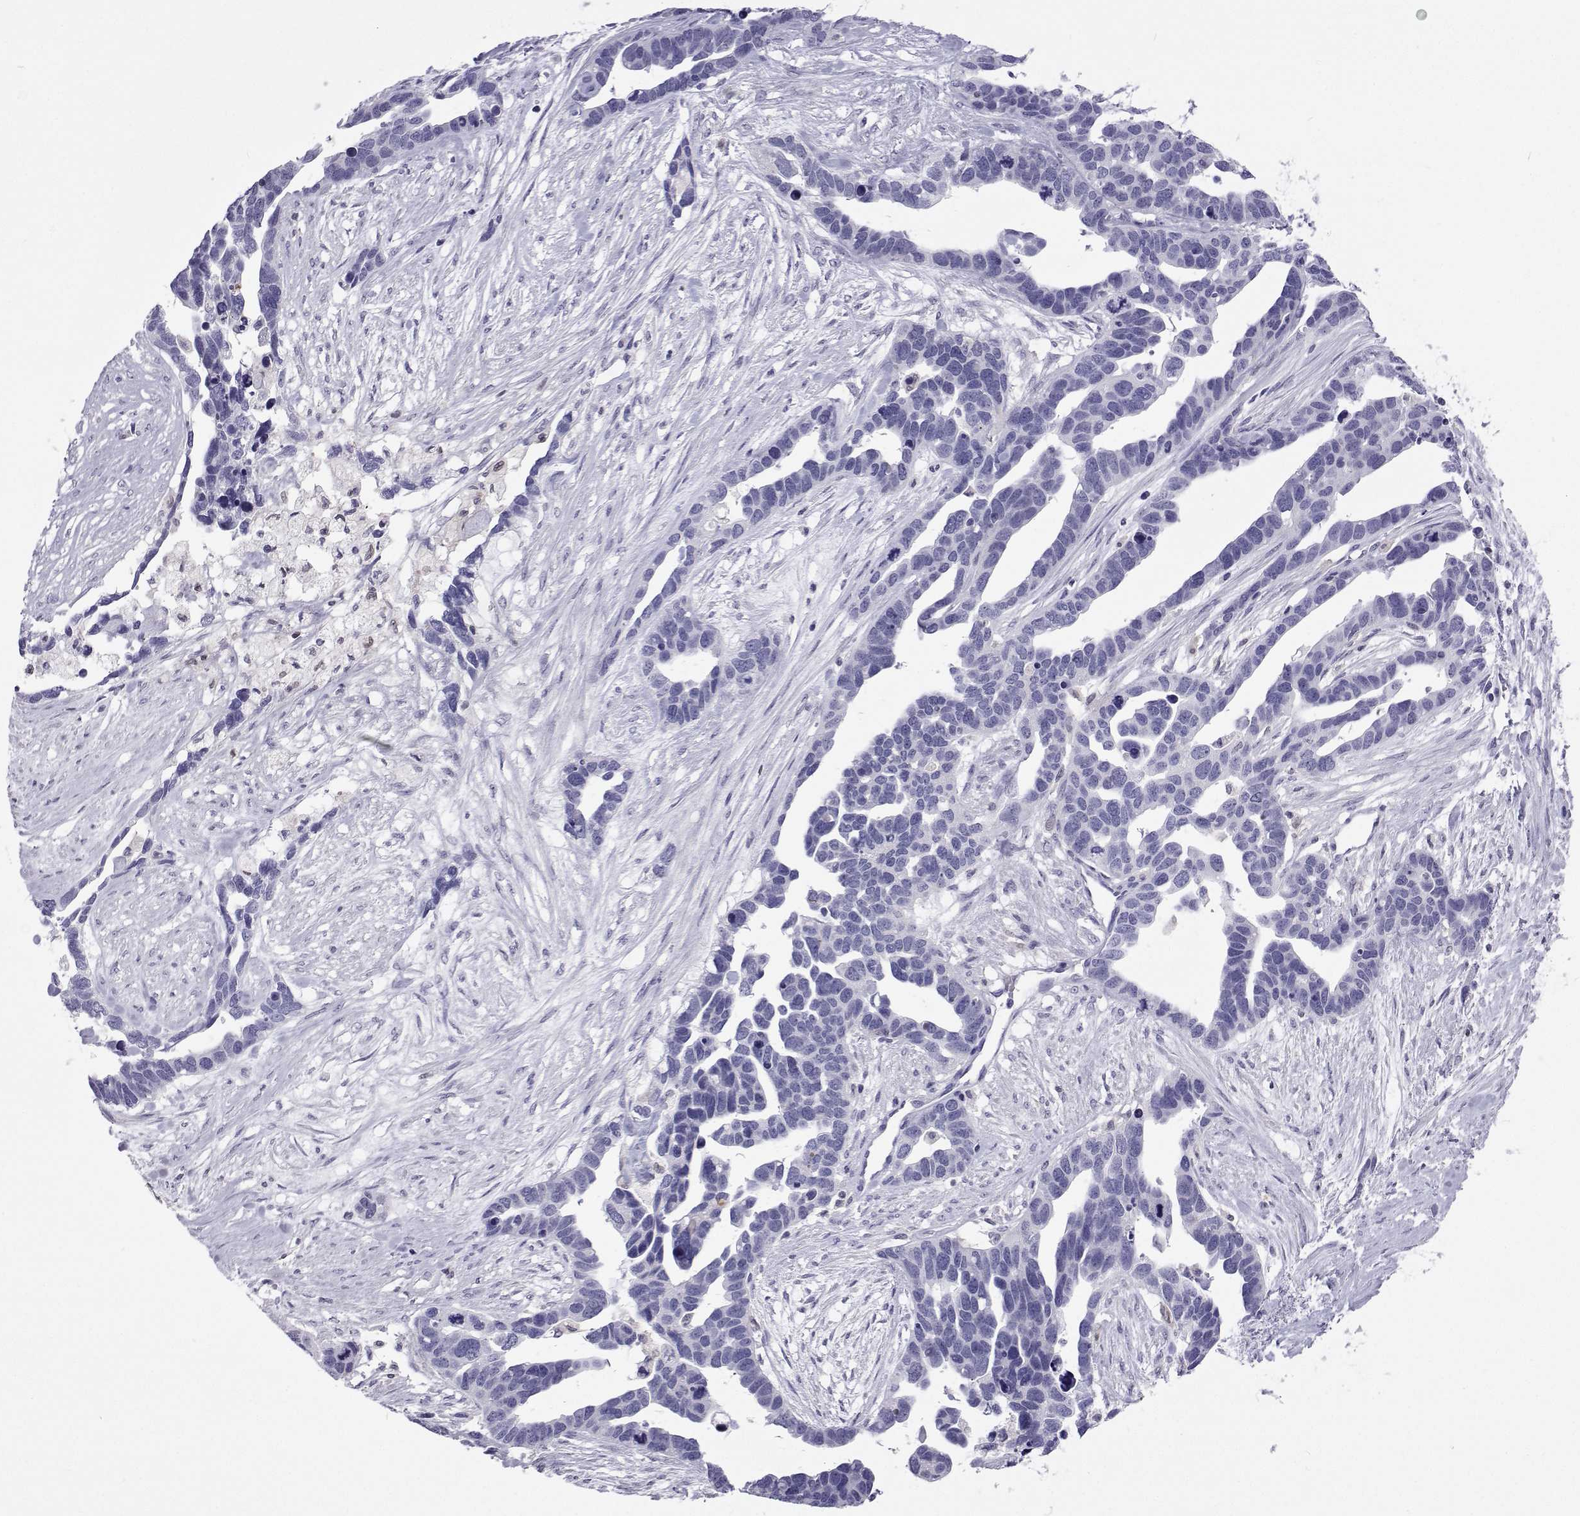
{"staining": {"intensity": "negative", "quantity": "none", "location": "none"}, "tissue": "ovarian cancer", "cell_type": "Tumor cells", "image_type": "cancer", "snomed": [{"axis": "morphology", "description": "Cystadenocarcinoma, serous, NOS"}, {"axis": "topography", "description": "Ovary"}], "caption": "Ovarian serous cystadenocarcinoma was stained to show a protein in brown. There is no significant expression in tumor cells.", "gene": "GALM", "patient": {"sex": "female", "age": 54}}